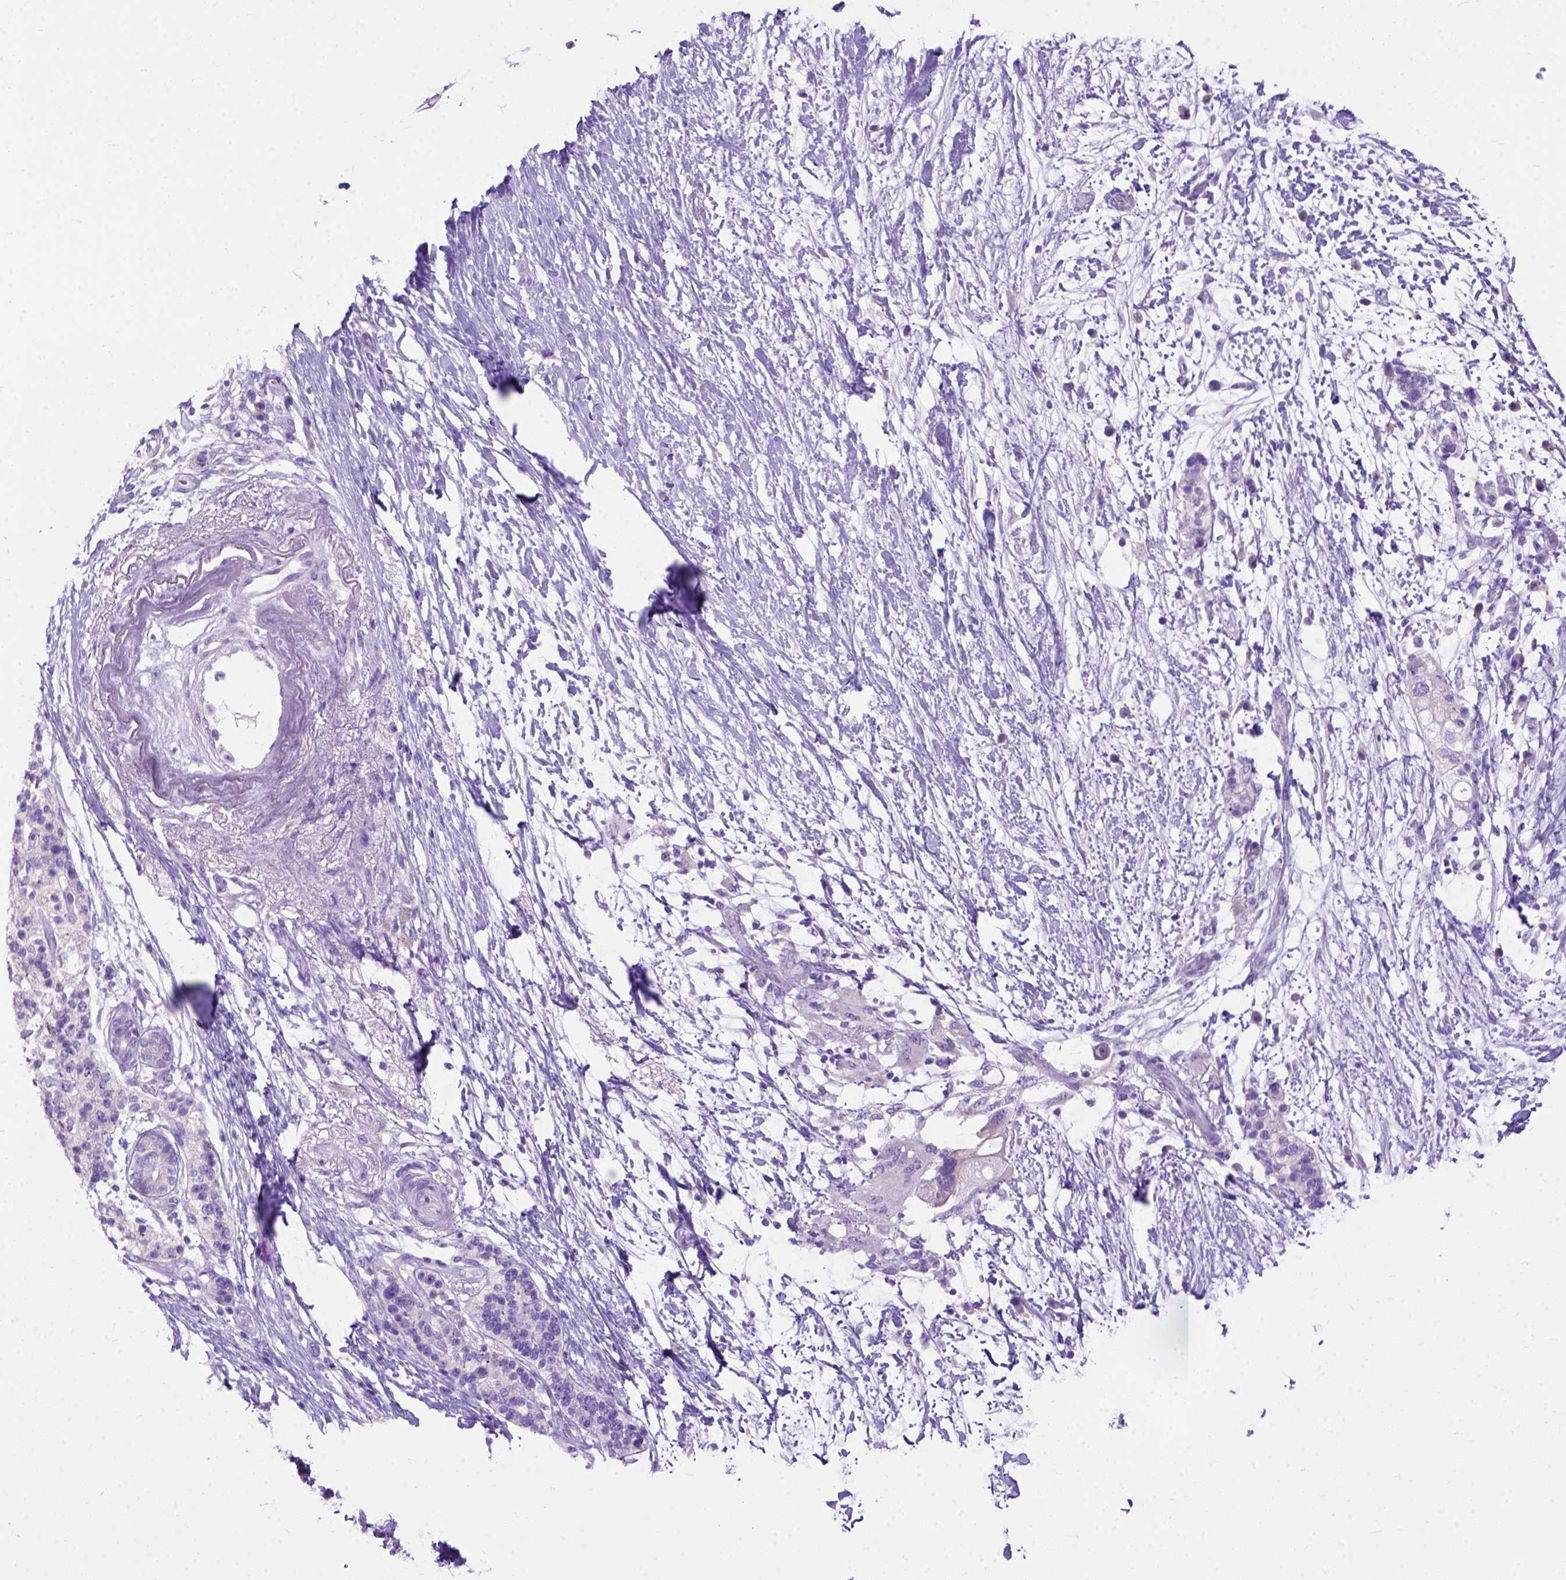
{"staining": {"intensity": "negative", "quantity": "none", "location": "none"}, "tissue": "pancreatic cancer", "cell_type": "Tumor cells", "image_type": "cancer", "snomed": [{"axis": "morphology", "description": "Adenocarcinoma, NOS"}, {"axis": "topography", "description": "Pancreas"}], "caption": "DAB (3,3'-diaminobenzidine) immunohistochemical staining of pancreatic cancer (adenocarcinoma) reveals no significant staining in tumor cells.", "gene": "ODAD3", "patient": {"sex": "female", "age": 72}}